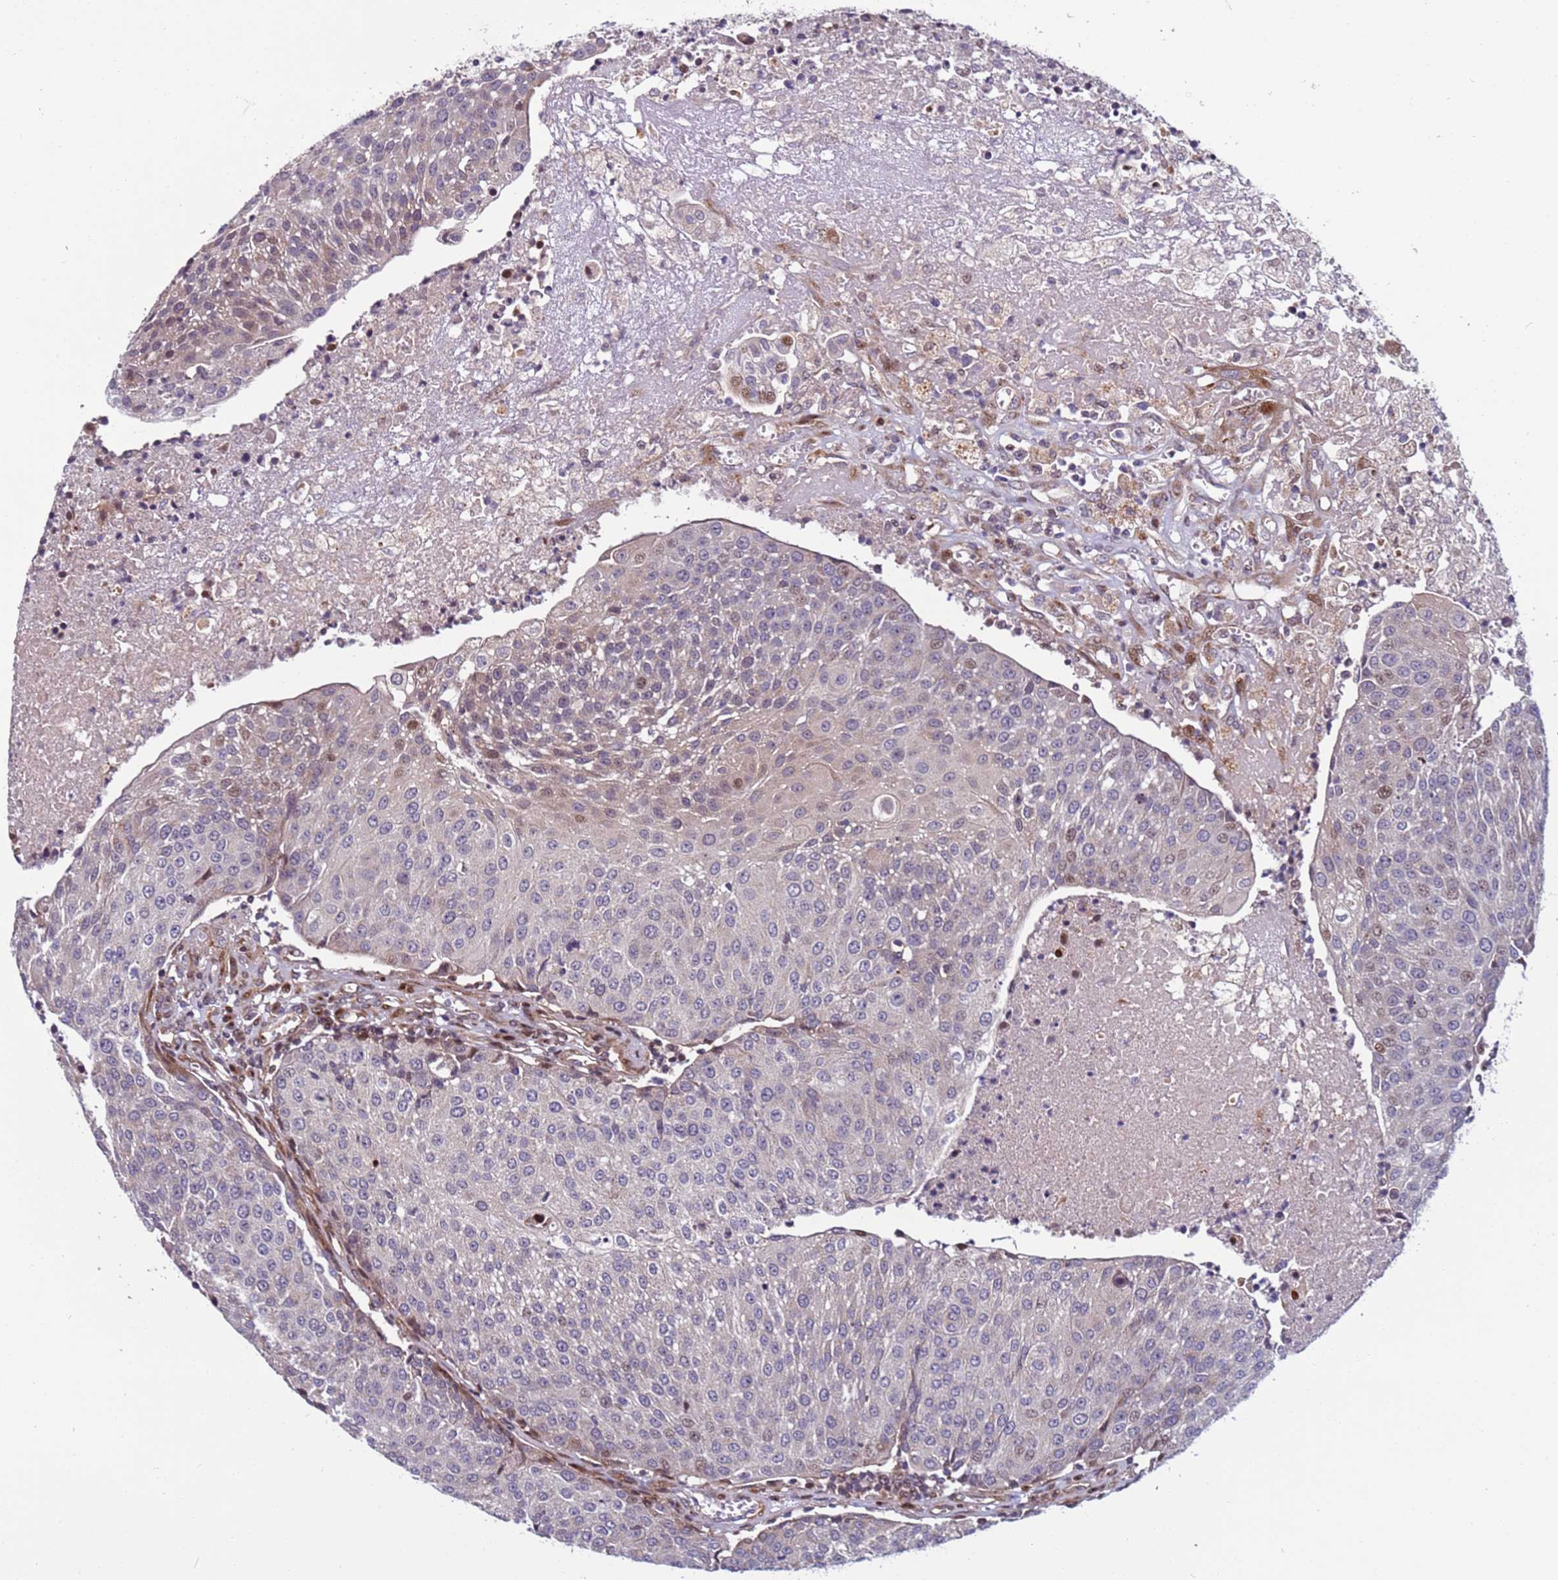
{"staining": {"intensity": "moderate", "quantity": "<25%", "location": "nuclear"}, "tissue": "urothelial cancer", "cell_type": "Tumor cells", "image_type": "cancer", "snomed": [{"axis": "morphology", "description": "Urothelial carcinoma, High grade"}, {"axis": "topography", "description": "Urinary bladder"}], "caption": "The micrograph demonstrates immunohistochemical staining of urothelial cancer. There is moderate nuclear staining is identified in about <25% of tumor cells.", "gene": "WBP11", "patient": {"sex": "female", "age": 85}}